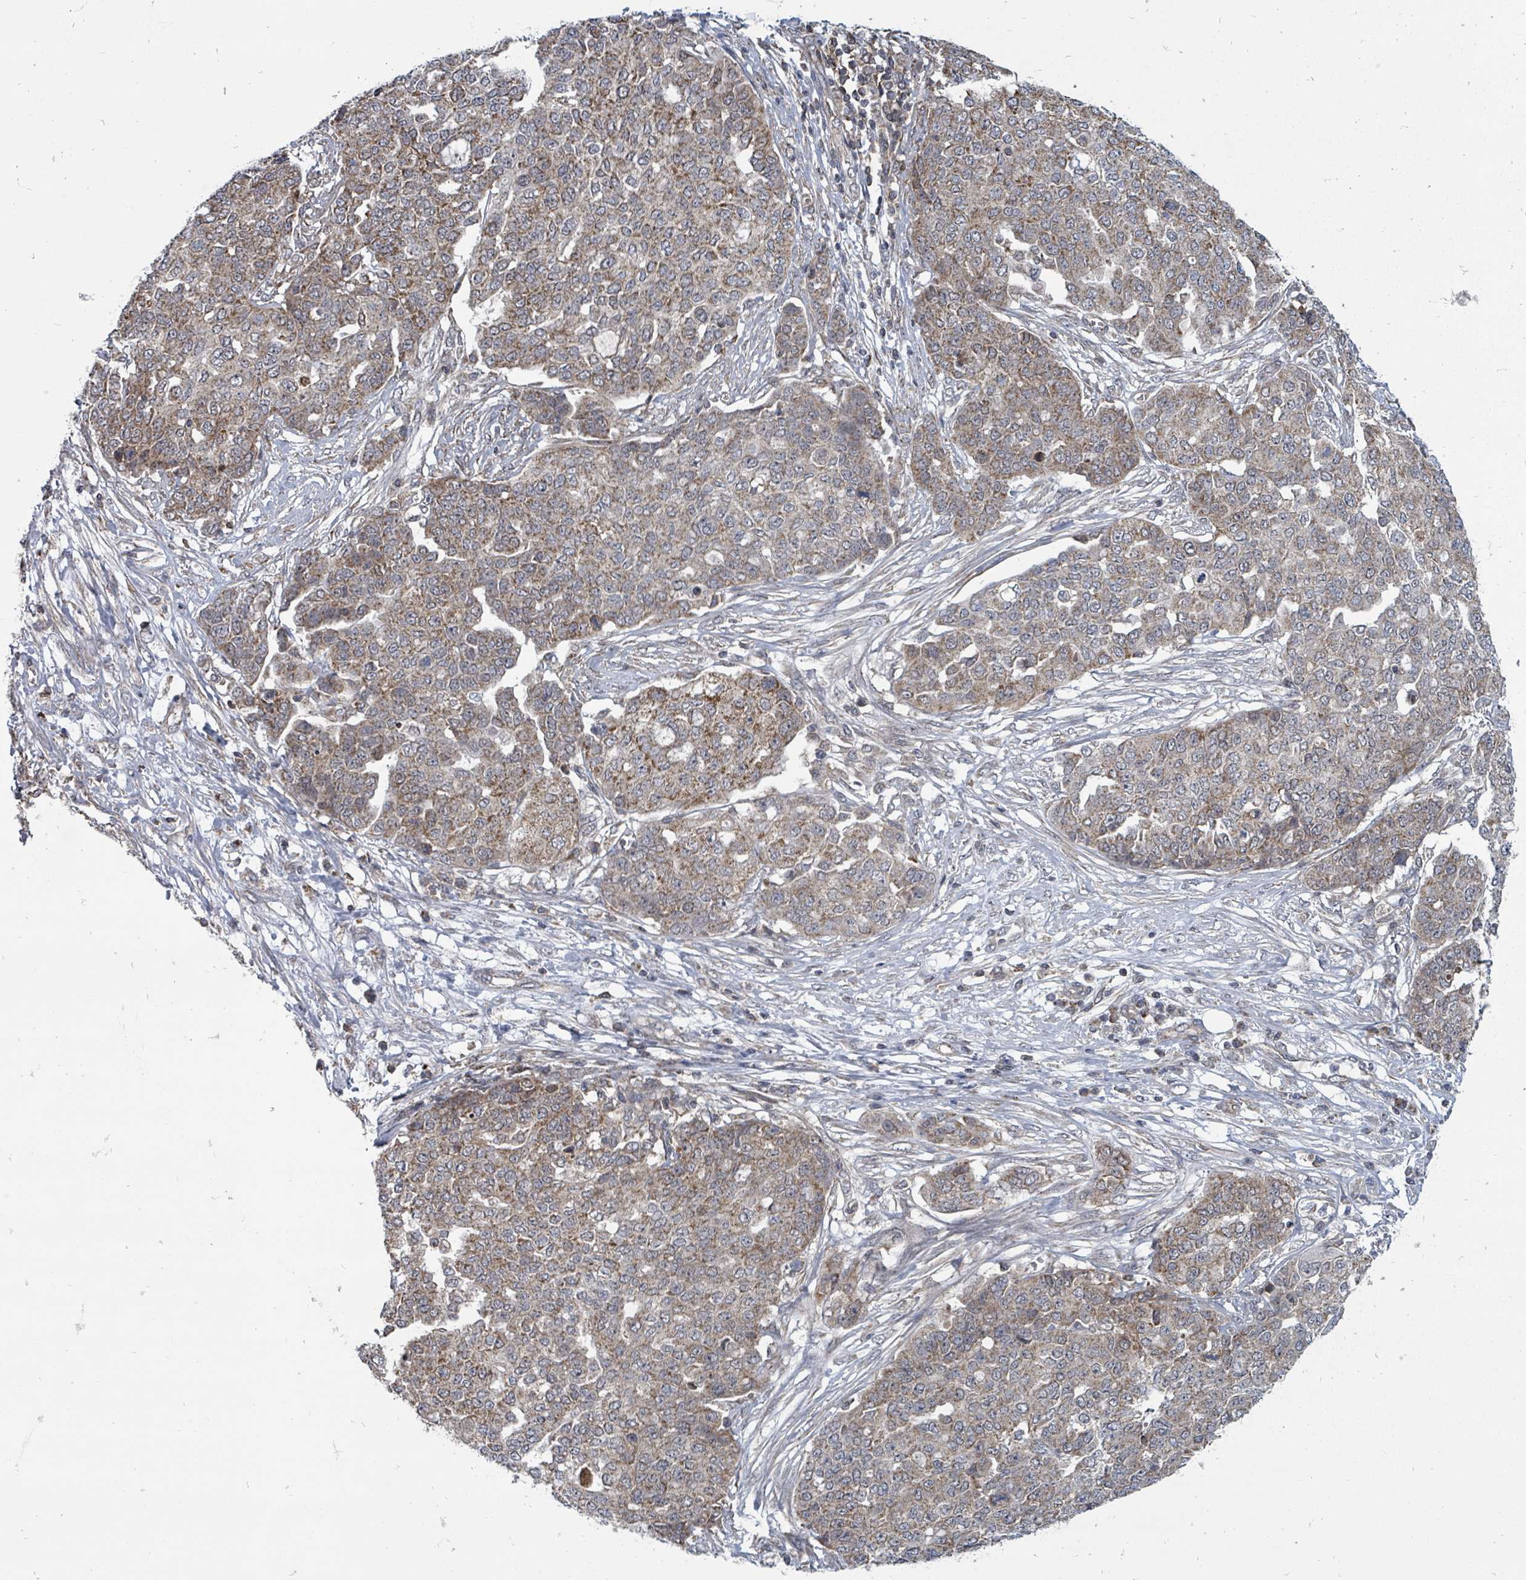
{"staining": {"intensity": "moderate", "quantity": ">75%", "location": "cytoplasmic/membranous"}, "tissue": "ovarian cancer", "cell_type": "Tumor cells", "image_type": "cancer", "snomed": [{"axis": "morphology", "description": "Cystadenocarcinoma, serous, NOS"}, {"axis": "topography", "description": "Soft tissue"}, {"axis": "topography", "description": "Ovary"}], "caption": "Moderate cytoplasmic/membranous protein expression is present in approximately >75% of tumor cells in ovarian serous cystadenocarcinoma.", "gene": "MAGOHB", "patient": {"sex": "female", "age": 57}}